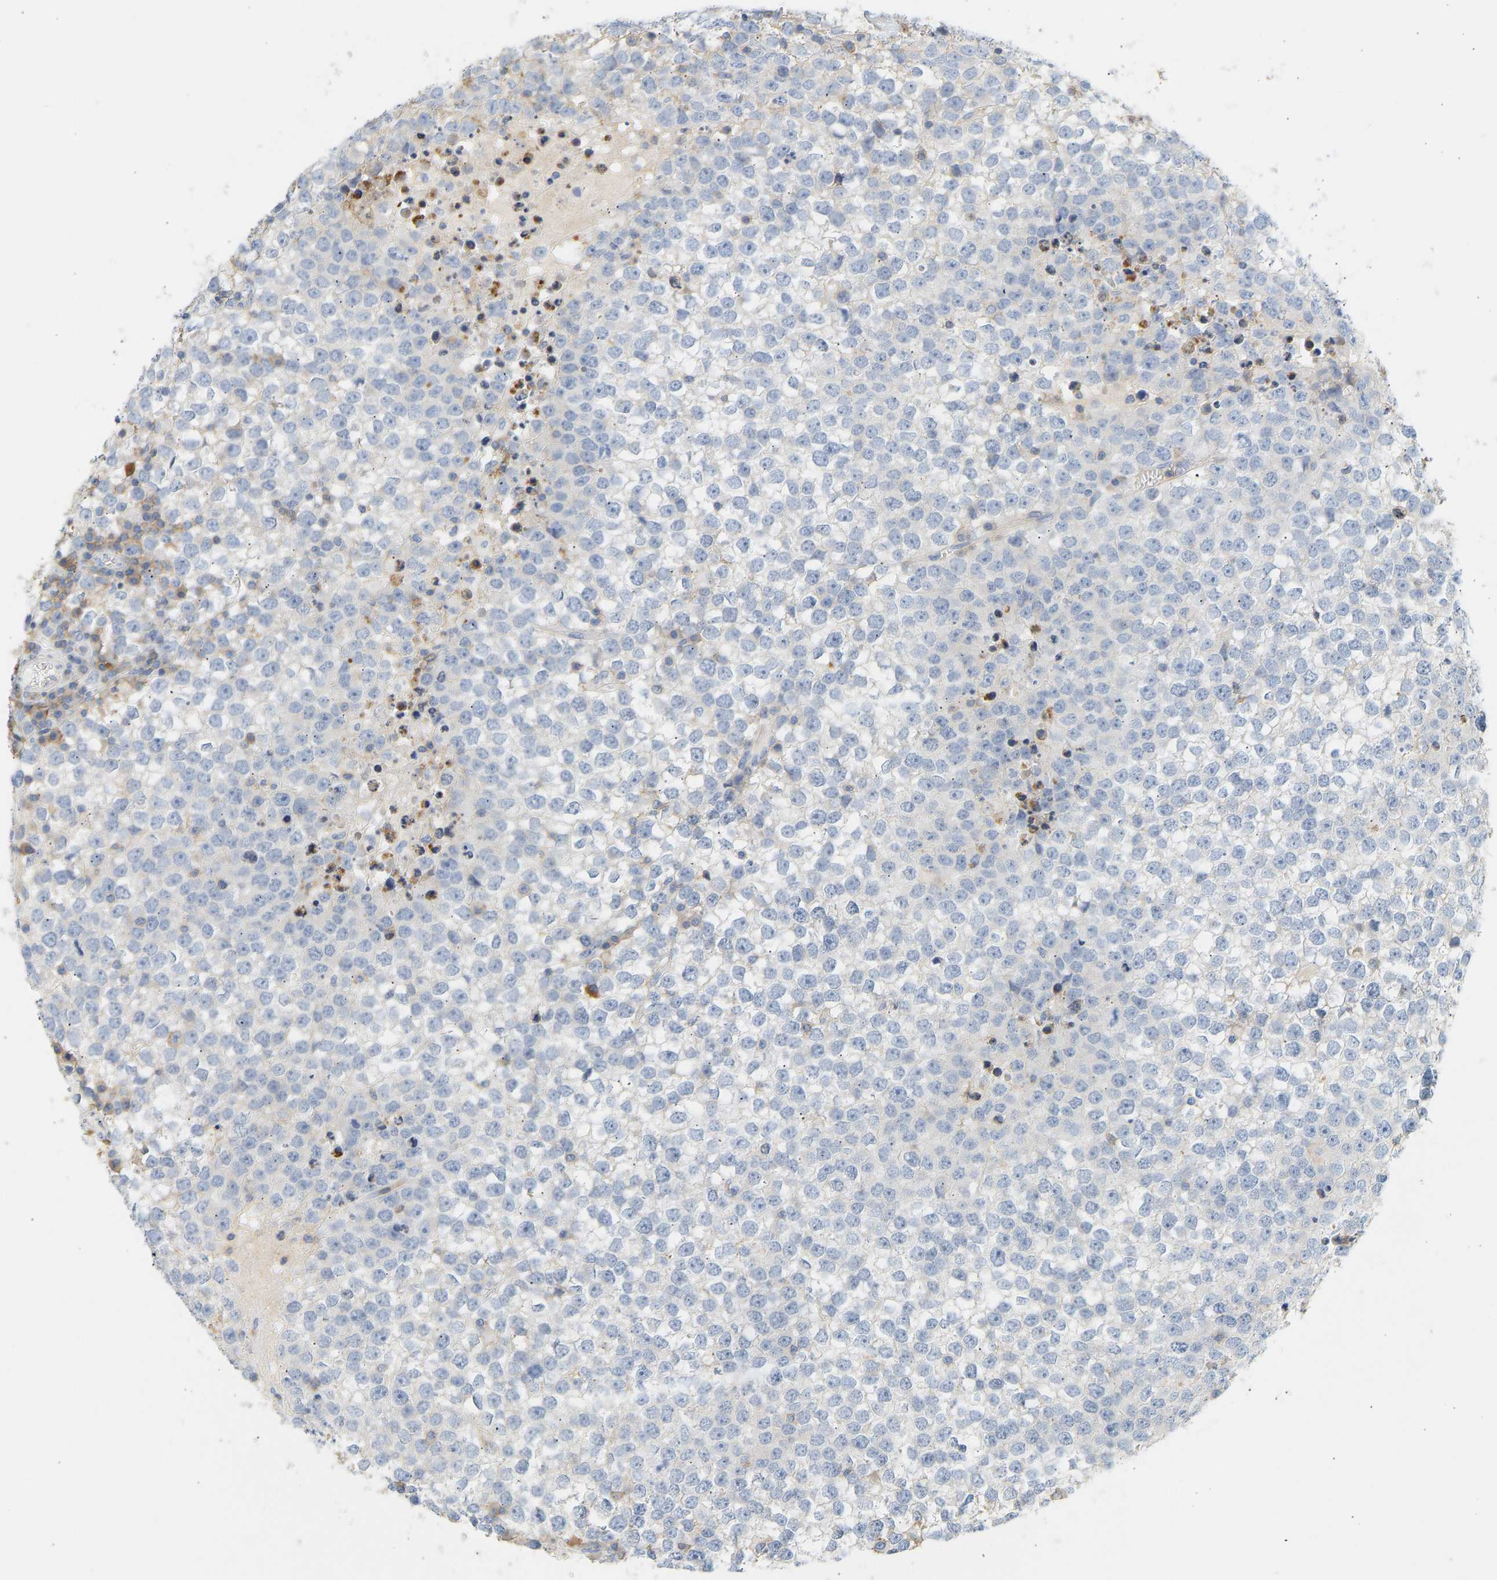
{"staining": {"intensity": "negative", "quantity": "none", "location": "none"}, "tissue": "testis cancer", "cell_type": "Tumor cells", "image_type": "cancer", "snomed": [{"axis": "morphology", "description": "Seminoma, NOS"}, {"axis": "topography", "description": "Testis"}], "caption": "There is no significant staining in tumor cells of testis cancer (seminoma).", "gene": "BVES", "patient": {"sex": "male", "age": 65}}